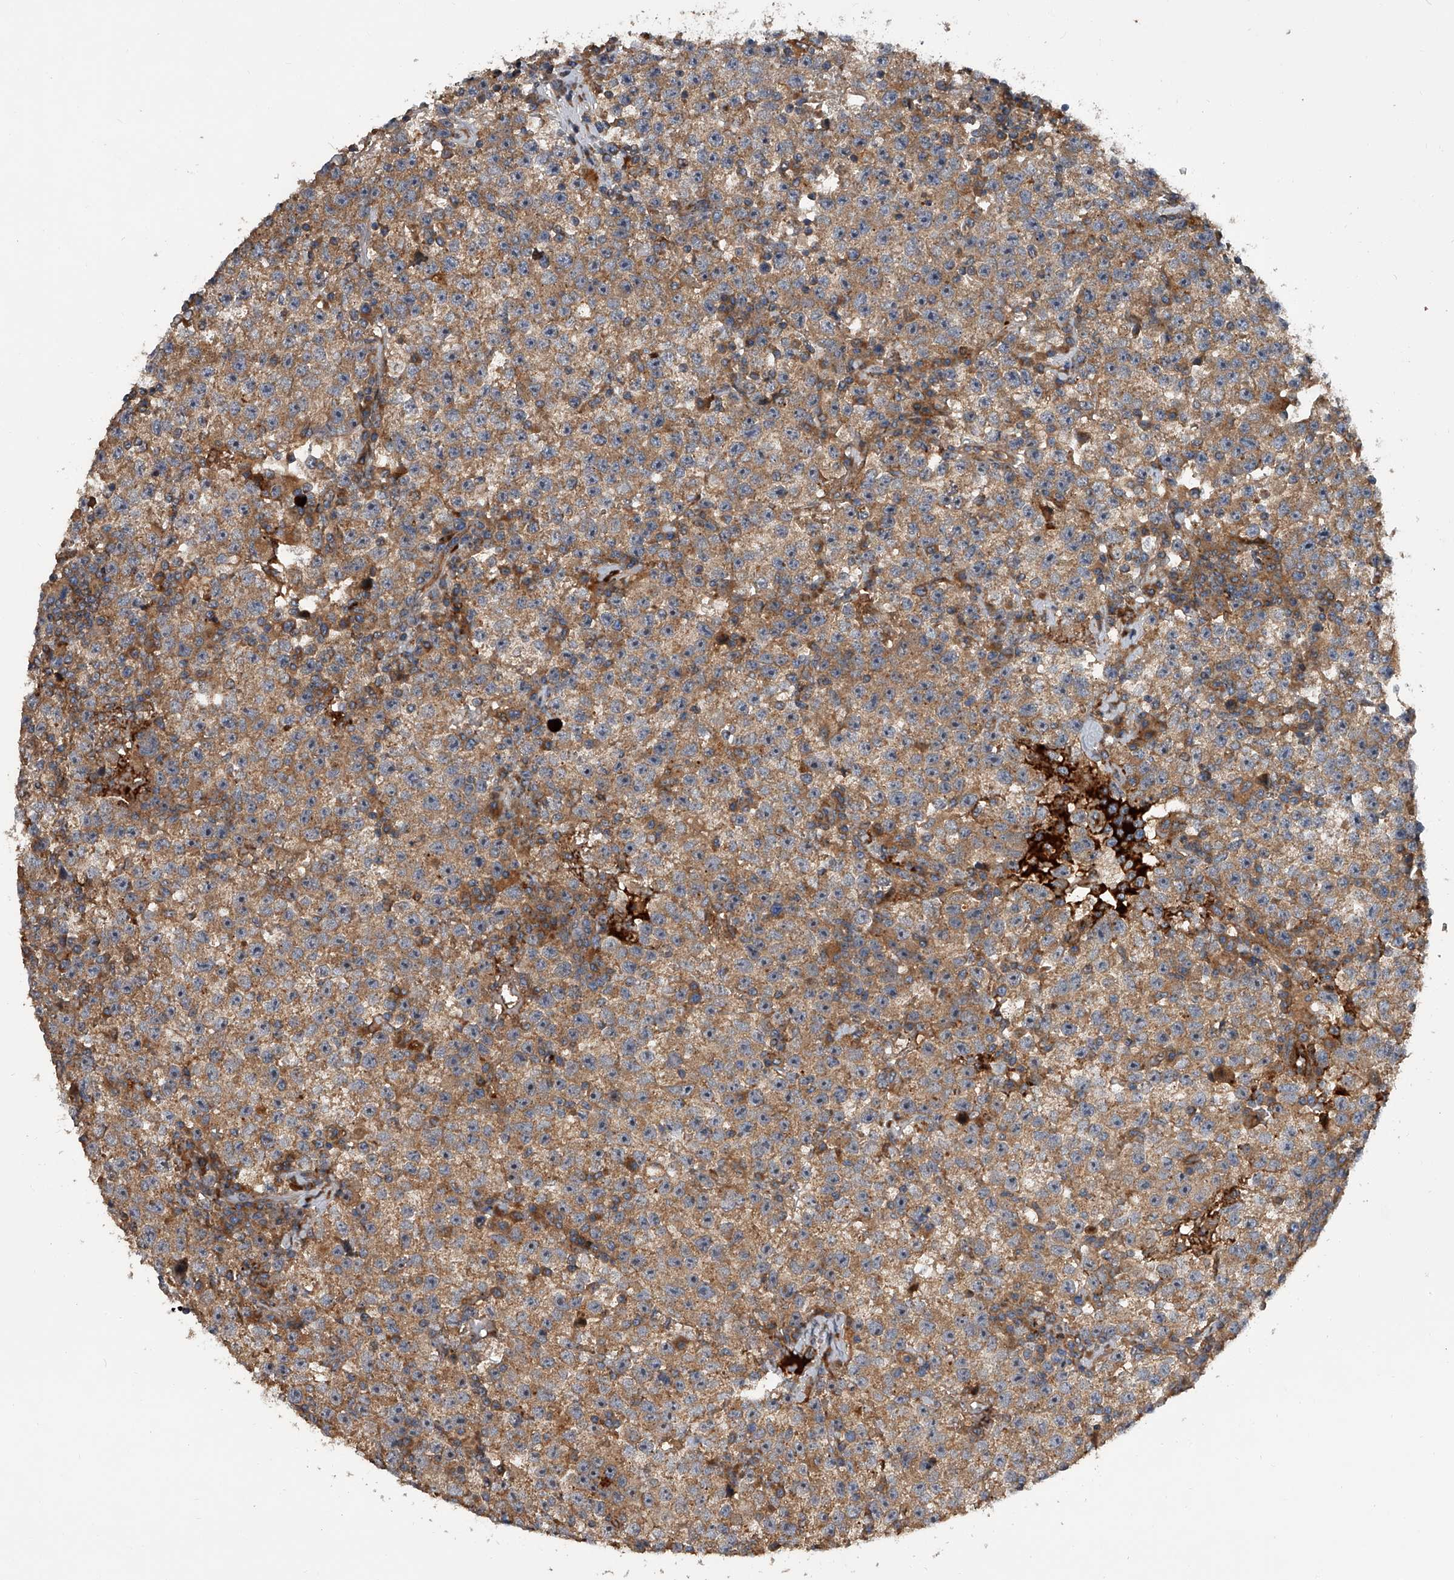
{"staining": {"intensity": "moderate", "quantity": ">75%", "location": "cytoplasmic/membranous"}, "tissue": "testis cancer", "cell_type": "Tumor cells", "image_type": "cancer", "snomed": [{"axis": "morphology", "description": "Seminoma, NOS"}, {"axis": "topography", "description": "Testis"}], "caption": "High-power microscopy captured an immunohistochemistry (IHC) image of testis cancer (seminoma), revealing moderate cytoplasmic/membranous positivity in approximately >75% of tumor cells. The staining is performed using DAB brown chromogen to label protein expression. The nuclei are counter-stained blue using hematoxylin.", "gene": "USP47", "patient": {"sex": "male", "age": 22}}